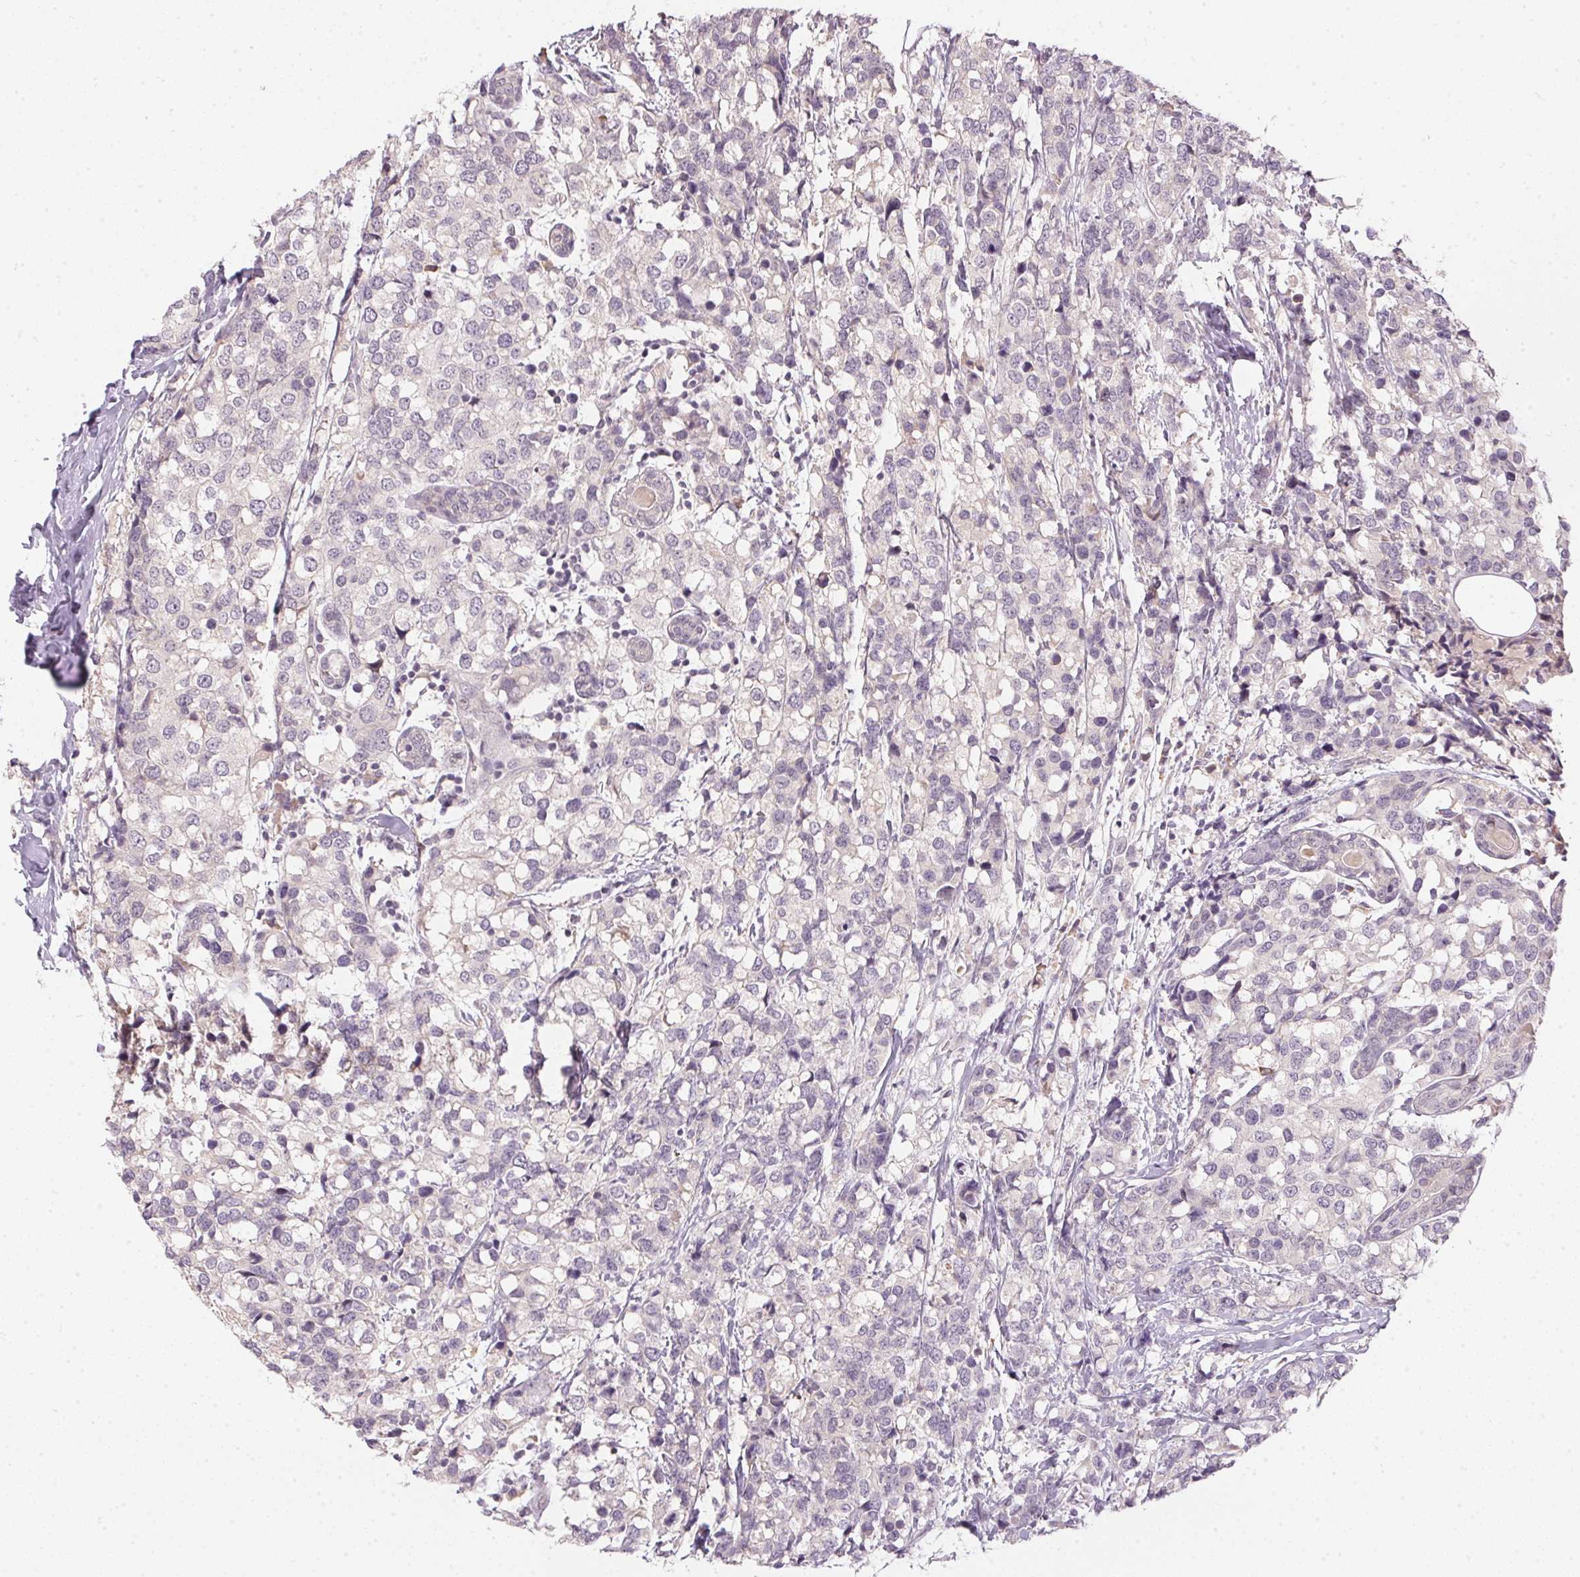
{"staining": {"intensity": "negative", "quantity": "none", "location": "none"}, "tissue": "breast cancer", "cell_type": "Tumor cells", "image_type": "cancer", "snomed": [{"axis": "morphology", "description": "Lobular carcinoma"}, {"axis": "topography", "description": "Breast"}], "caption": "Image shows no significant protein positivity in tumor cells of breast lobular carcinoma. (DAB (3,3'-diaminobenzidine) immunohistochemistry visualized using brightfield microscopy, high magnification).", "gene": "TTC23L", "patient": {"sex": "female", "age": 59}}